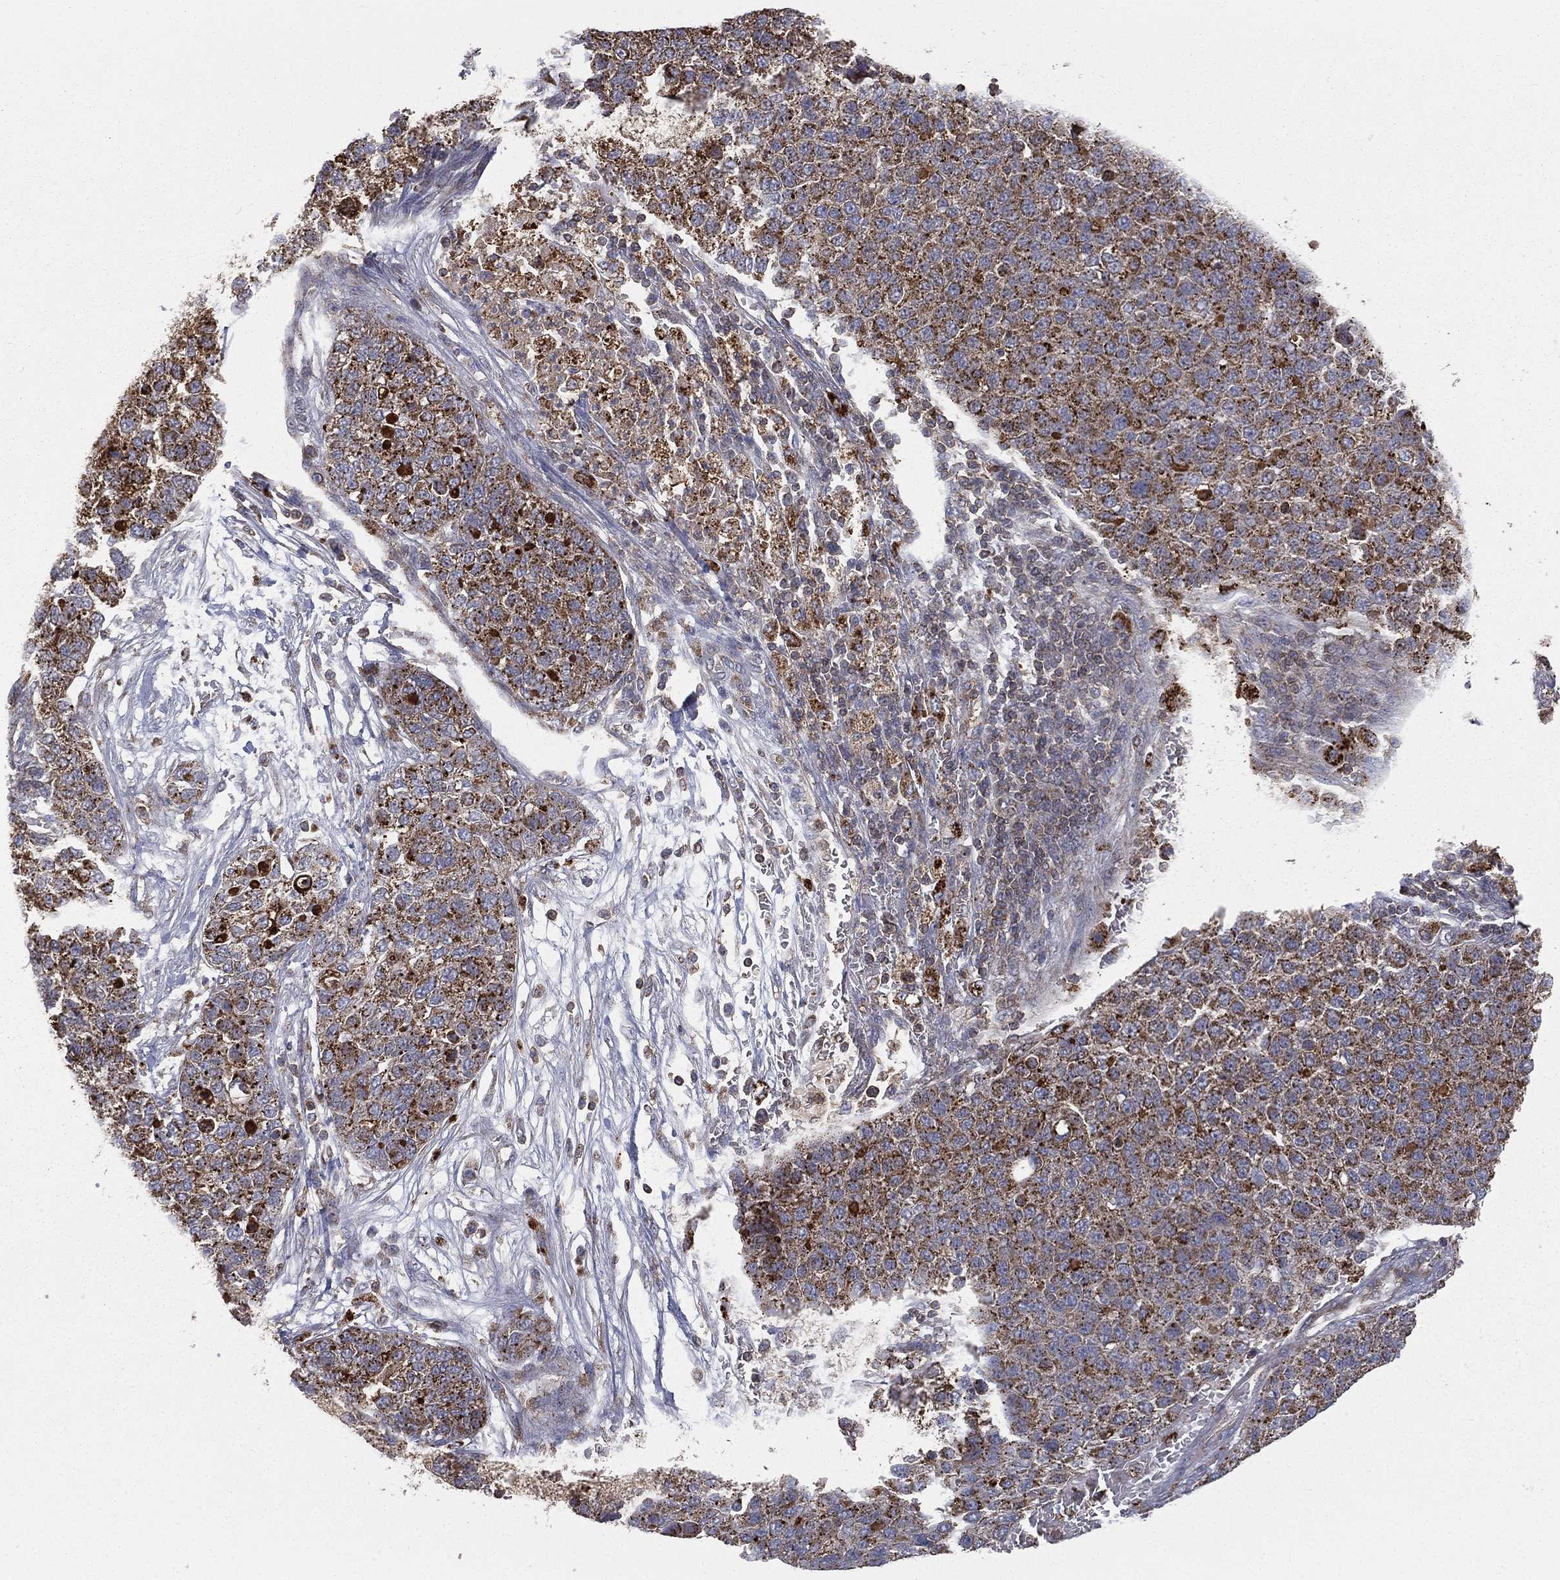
{"staining": {"intensity": "strong", "quantity": ">75%", "location": "cytoplasmic/membranous"}, "tissue": "pancreatic cancer", "cell_type": "Tumor cells", "image_type": "cancer", "snomed": [{"axis": "morphology", "description": "Adenocarcinoma, NOS"}, {"axis": "topography", "description": "Pancreas"}], "caption": "Pancreatic cancer stained with DAB (3,3'-diaminobenzidine) immunohistochemistry reveals high levels of strong cytoplasmic/membranous positivity in approximately >75% of tumor cells. (brown staining indicates protein expression, while blue staining denotes nuclei).", "gene": "RIN3", "patient": {"sex": "female", "age": 61}}